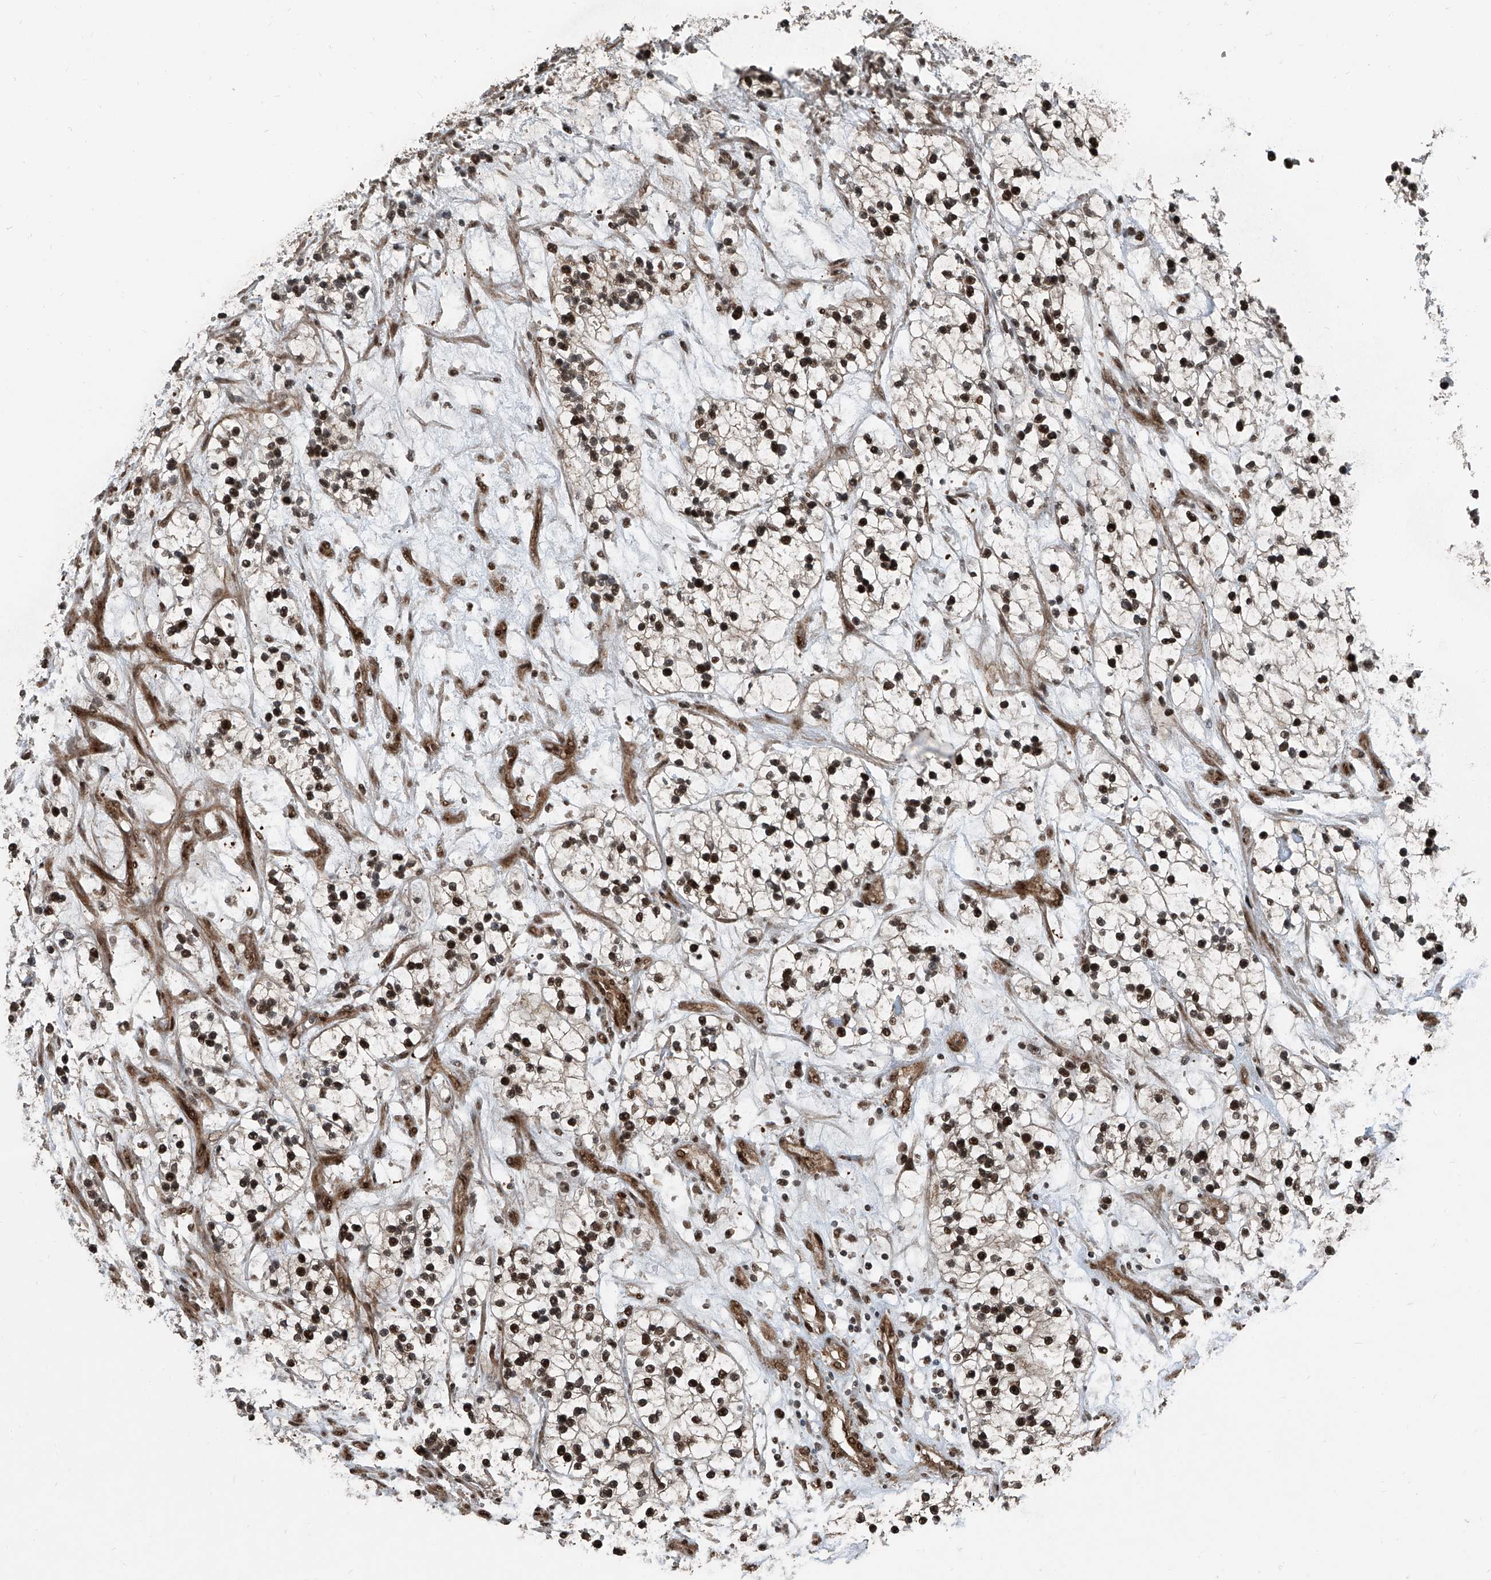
{"staining": {"intensity": "moderate", "quantity": ">75%", "location": "nuclear"}, "tissue": "renal cancer", "cell_type": "Tumor cells", "image_type": "cancer", "snomed": [{"axis": "morphology", "description": "Adenocarcinoma, NOS"}, {"axis": "topography", "description": "Kidney"}], "caption": "A brown stain labels moderate nuclear positivity of a protein in adenocarcinoma (renal) tumor cells.", "gene": "ZNF570", "patient": {"sex": "female", "age": 57}}